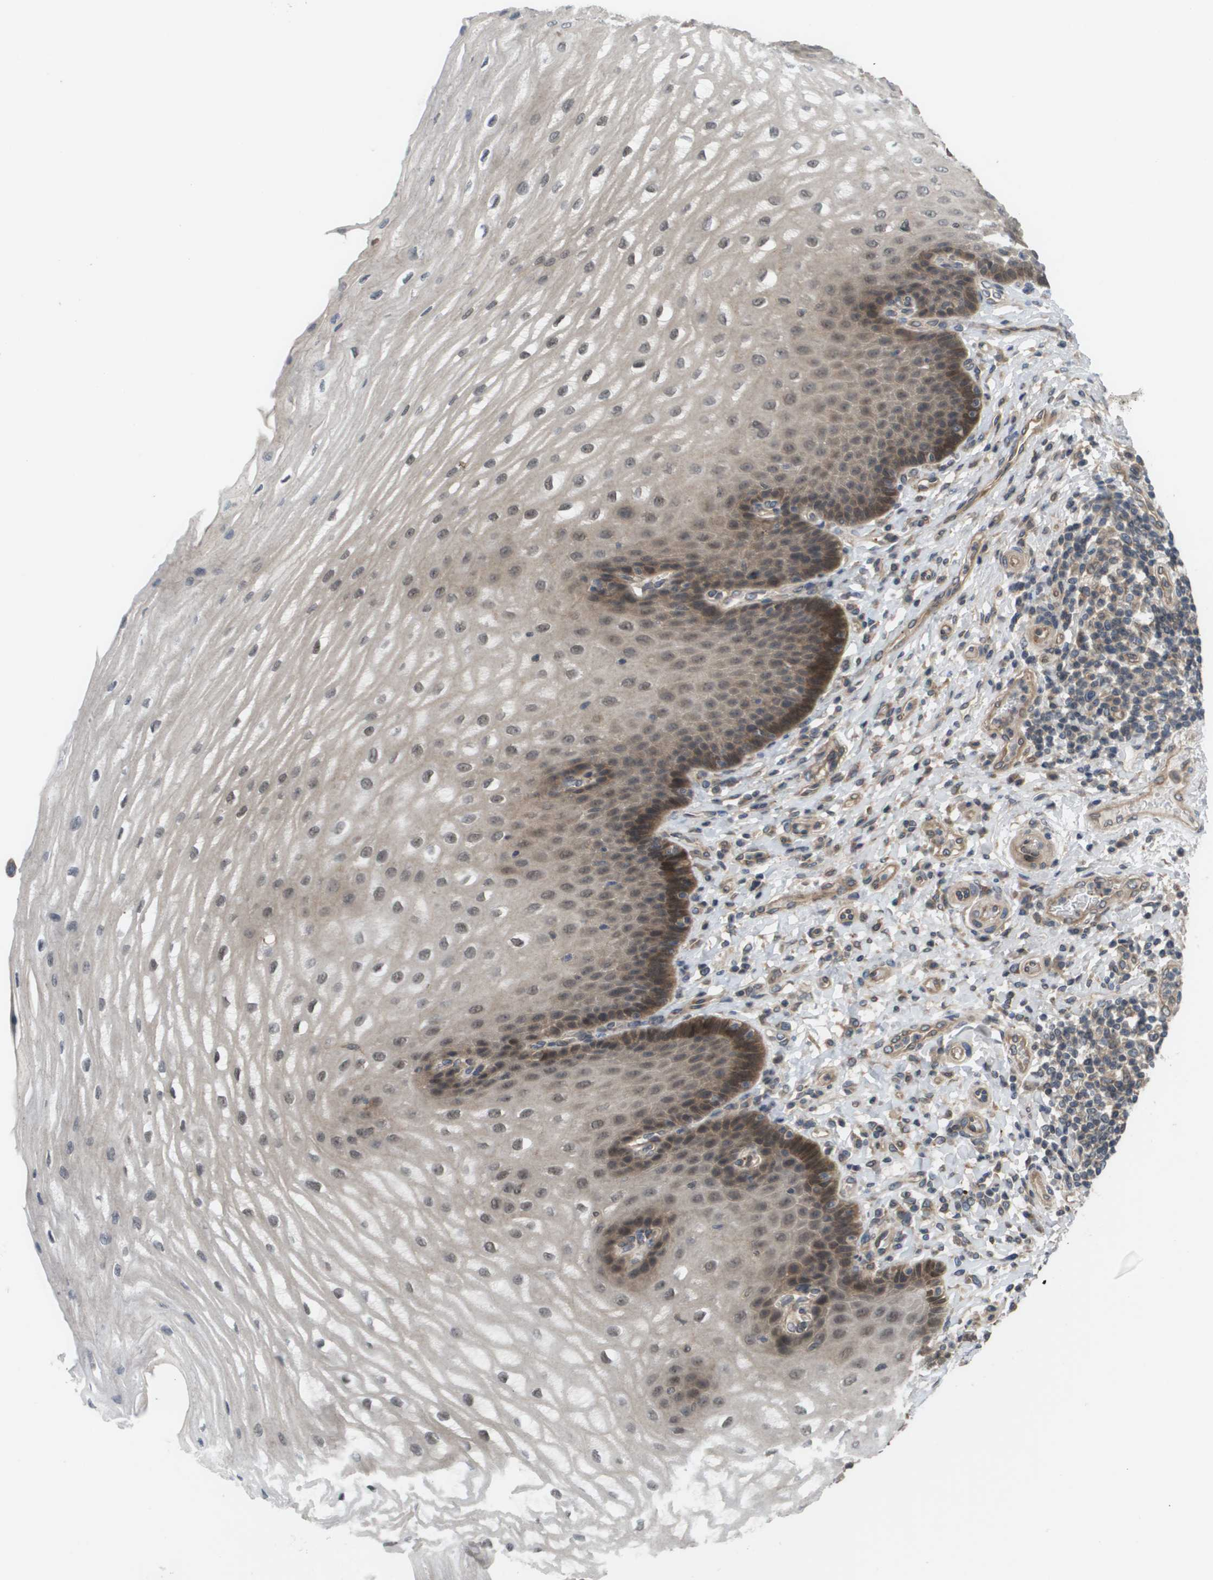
{"staining": {"intensity": "moderate", "quantity": "25%-75%", "location": "cytoplasmic/membranous,nuclear"}, "tissue": "esophagus", "cell_type": "Squamous epithelial cells", "image_type": "normal", "snomed": [{"axis": "morphology", "description": "Normal tissue, NOS"}, {"axis": "topography", "description": "Esophagus"}], "caption": "Squamous epithelial cells demonstrate moderate cytoplasmic/membranous,nuclear positivity in about 25%-75% of cells in benign esophagus. (DAB IHC with brightfield microscopy, high magnification).", "gene": "CTPS2", "patient": {"sex": "male", "age": 54}}